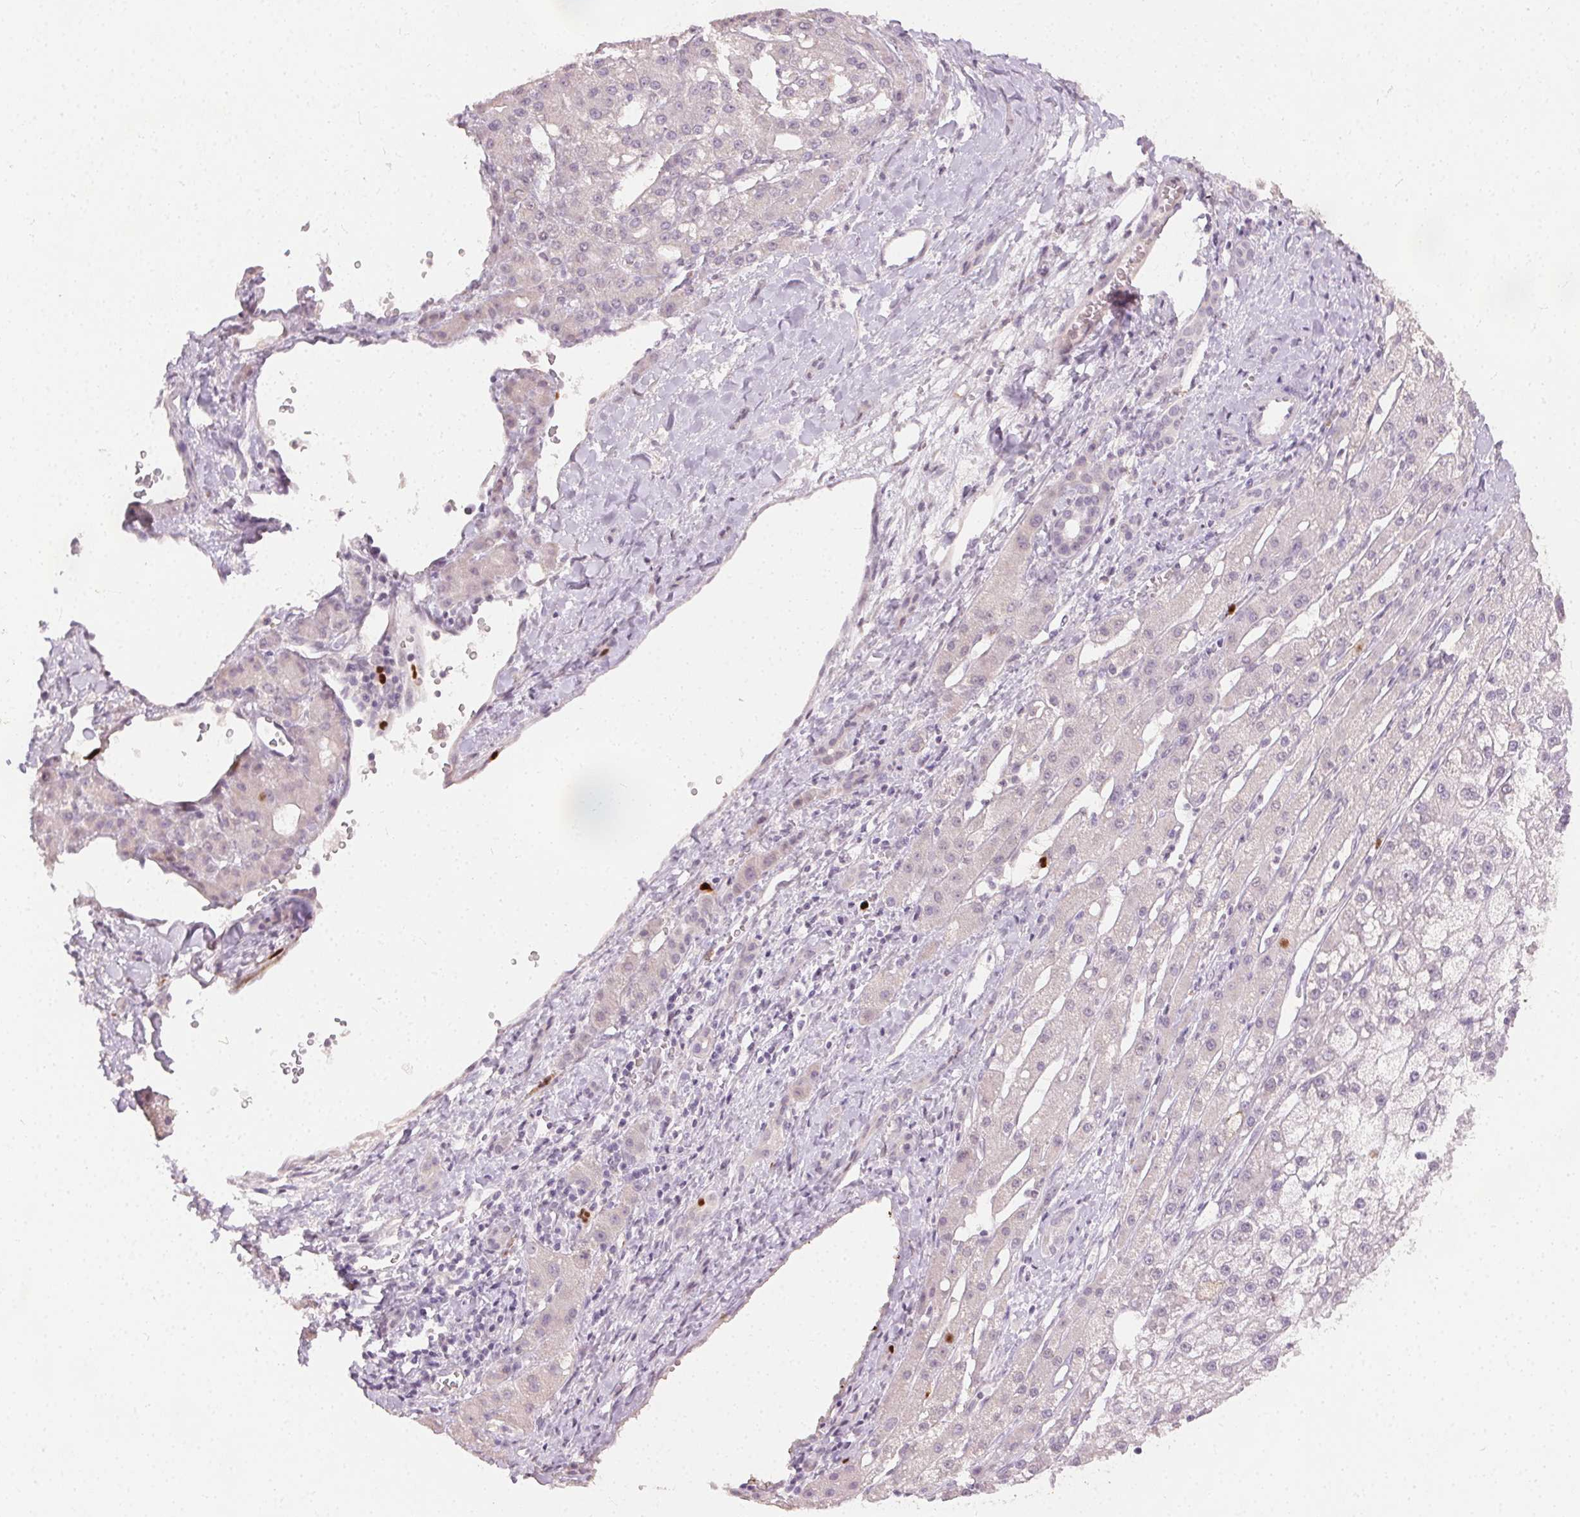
{"staining": {"intensity": "moderate", "quantity": "<25%", "location": "nuclear"}, "tissue": "liver cancer", "cell_type": "Tumor cells", "image_type": "cancer", "snomed": [{"axis": "morphology", "description": "Carcinoma, Hepatocellular, NOS"}, {"axis": "topography", "description": "Liver"}], "caption": "About <25% of tumor cells in human hepatocellular carcinoma (liver) exhibit moderate nuclear protein expression as visualized by brown immunohistochemical staining.", "gene": "ANLN", "patient": {"sex": "male", "age": 67}}